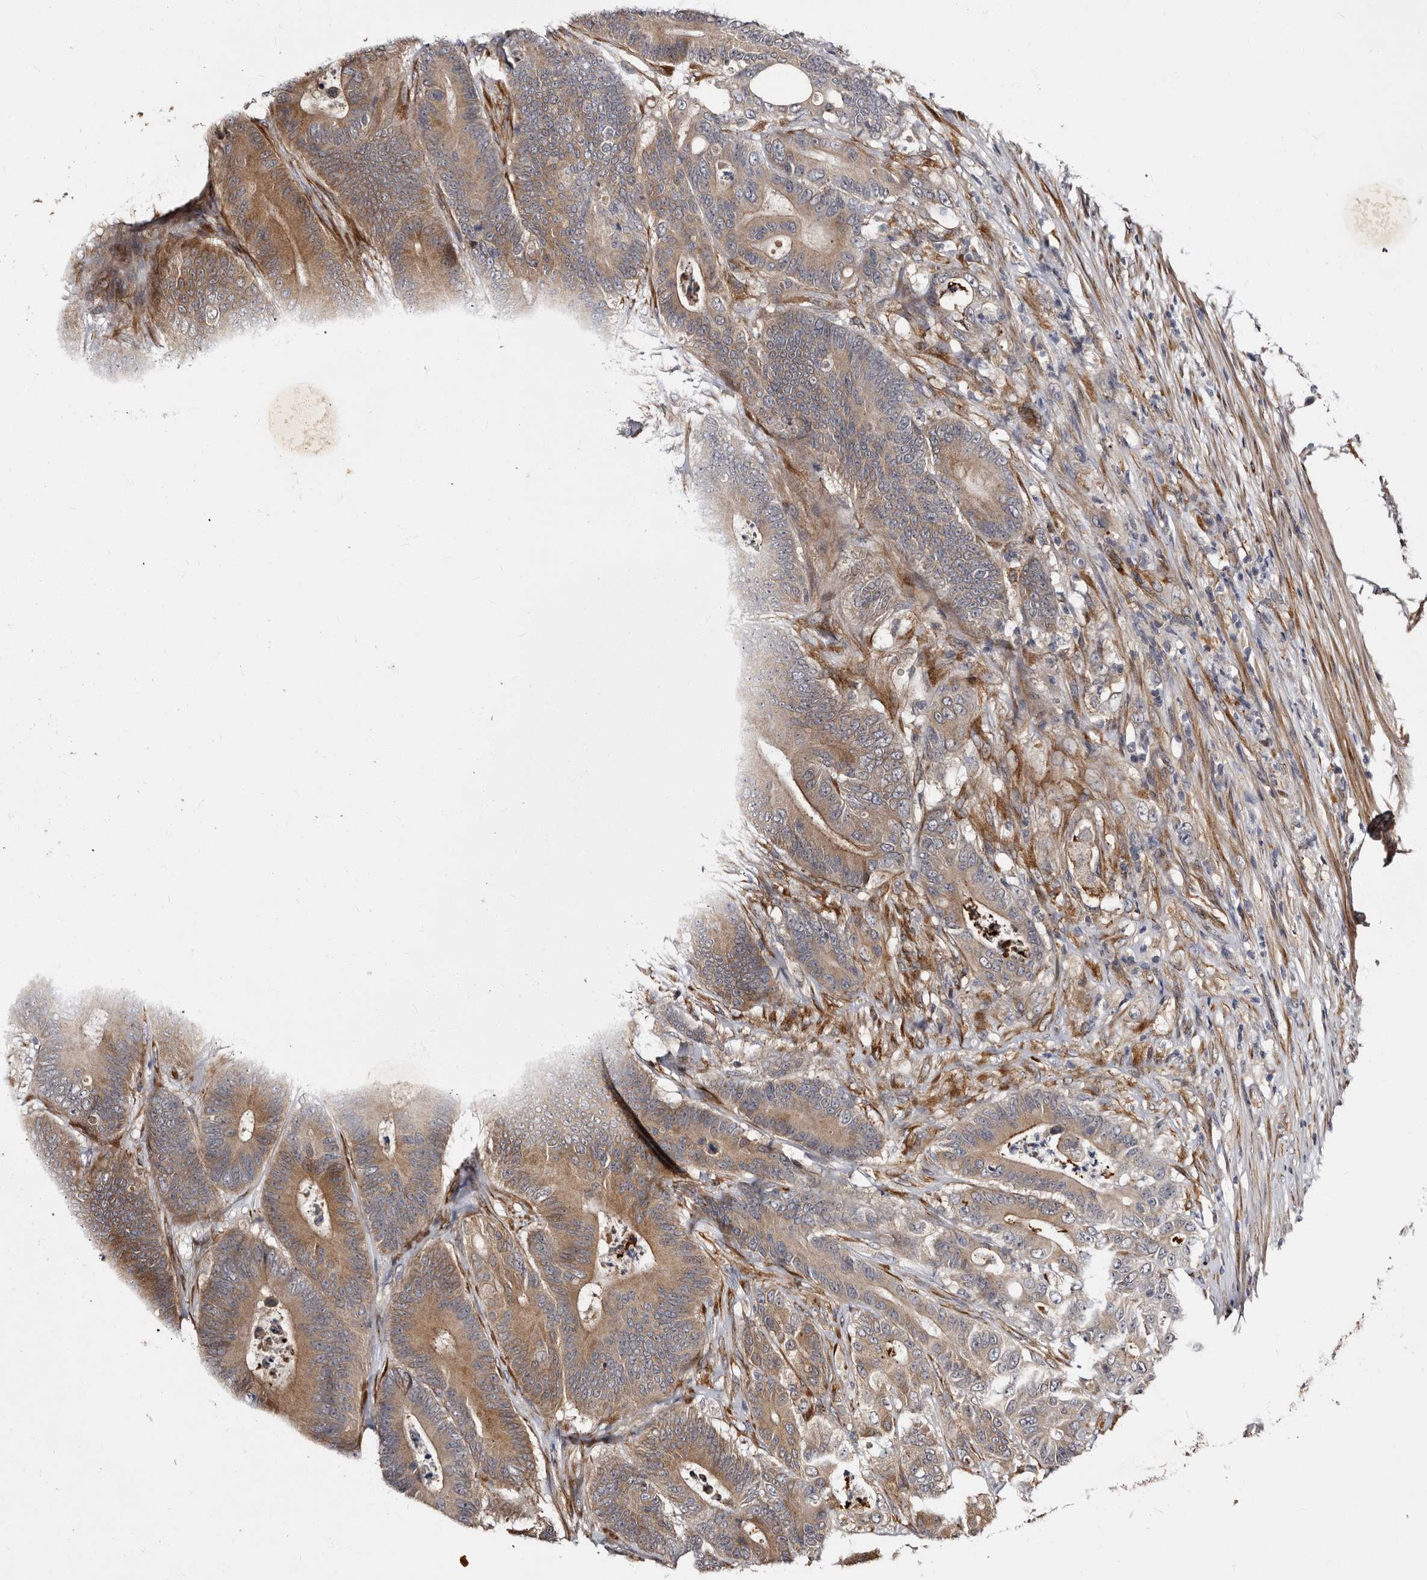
{"staining": {"intensity": "moderate", "quantity": ">75%", "location": "cytoplasmic/membranous"}, "tissue": "colorectal cancer", "cell_type": "Tumor cells", "image_type": "cancer", "snomed": [{"axis": "morphology", "description": "Adenocarcinoma, NOS"}, {"axis": "topography", "description": "Colon"}], "caption": "Colorectal adenocarcinoma stained with IHC shows moderate cytoplasmic/membranous staining in about >75% of tumor cells.", "gene": "TBC1D22B", "patient": {"sex": "male", "age": 83}}